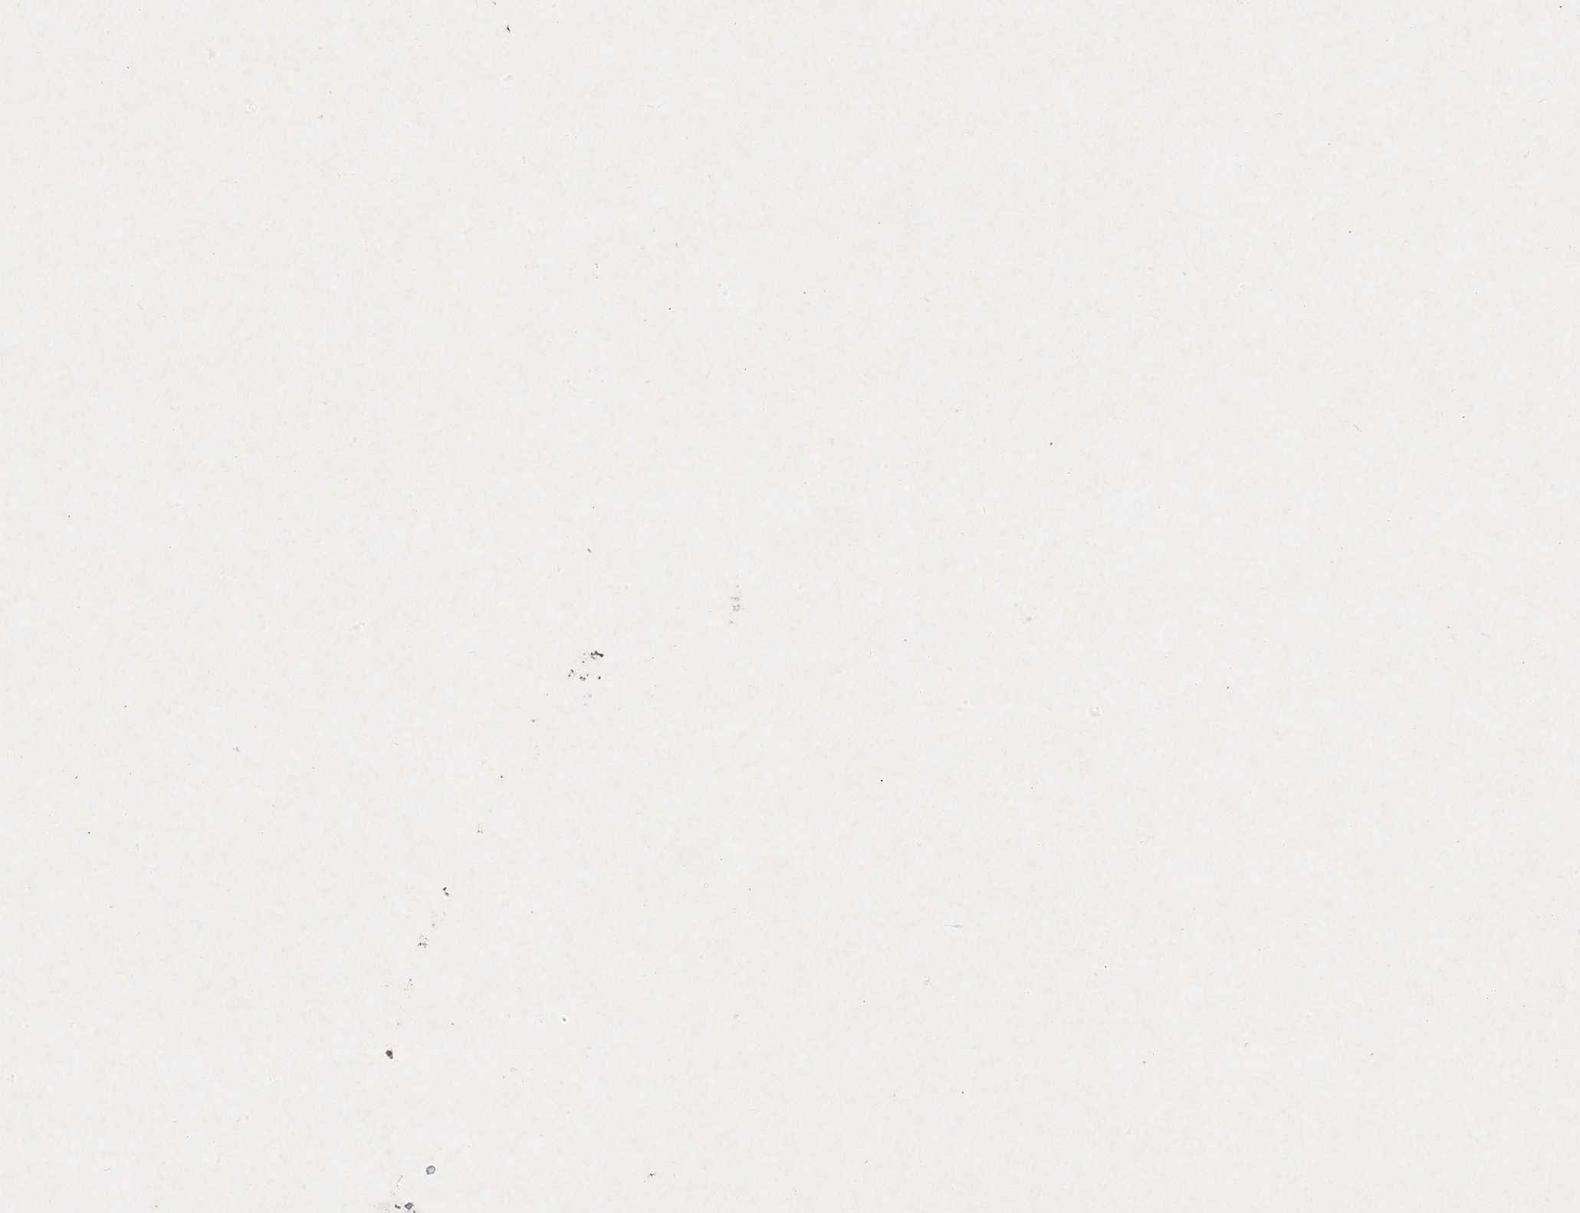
{"staining": {"intensity": "moderate", "quantity": ">75%", "location": "cytoplasmic/membranous"}, "tissue": "rectum", "cell_type": "Glandular cells", "image_type": "normal", "snomed": [{"axis": "morphology", "description": "Normal tissue, NOS"}, {"axis": "topography", "description": "Rectum"}], "caption": "DAB (3,3'-diaminobenzidine) immunohistochemical staining of unremarkable rectum shows moderate cytoplasmic/membranous protein expression in about >75% of glandular cells.", "gene": "PRSS36", "patient": {"sex": "male", "age": 64}}